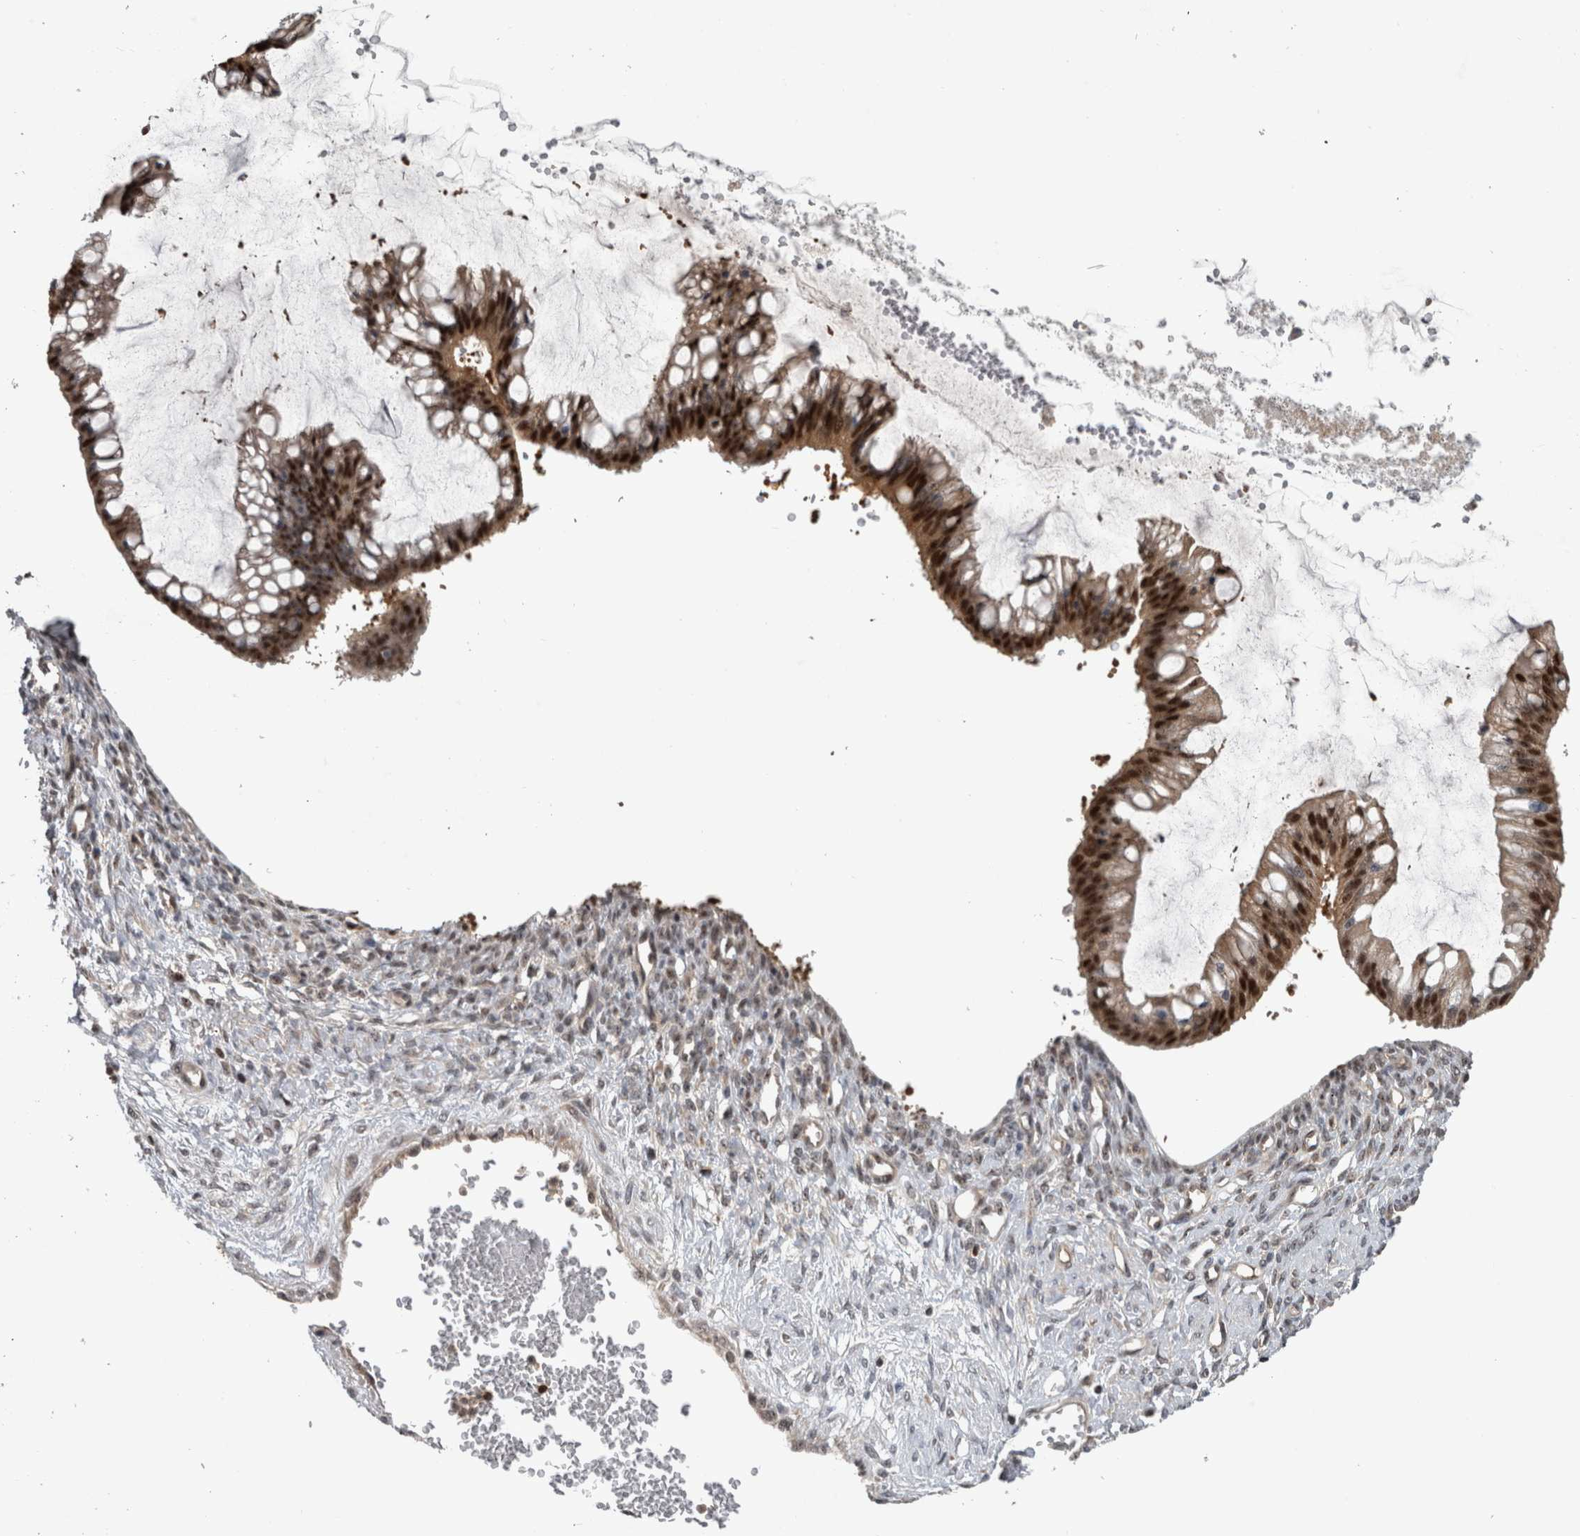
{"staining": {"intensity": "strong", "quantity": ">75%", "location": "cytoplasmic/membranous,nuclear"}, "tissue": "ovarian cancer", "cell_type": "Tumor cells", "image_type": "cancer", "snomed": [{"axis": "morphology", "description": "Cystadenocarcinoma, mucinous, NOS"}, {"axis": "topography", "description": "Ovary"}], "caption": "Immunohistochemical staining of ovarian cancer (mucinous cystadenocarcinoma) reveals high levels of strong cytoplasmic/membranous and nuclear staining in approximately >75% of tumor cells.", "gene": "TDRD7", "patient": {"sex": "female", "age": 73}}